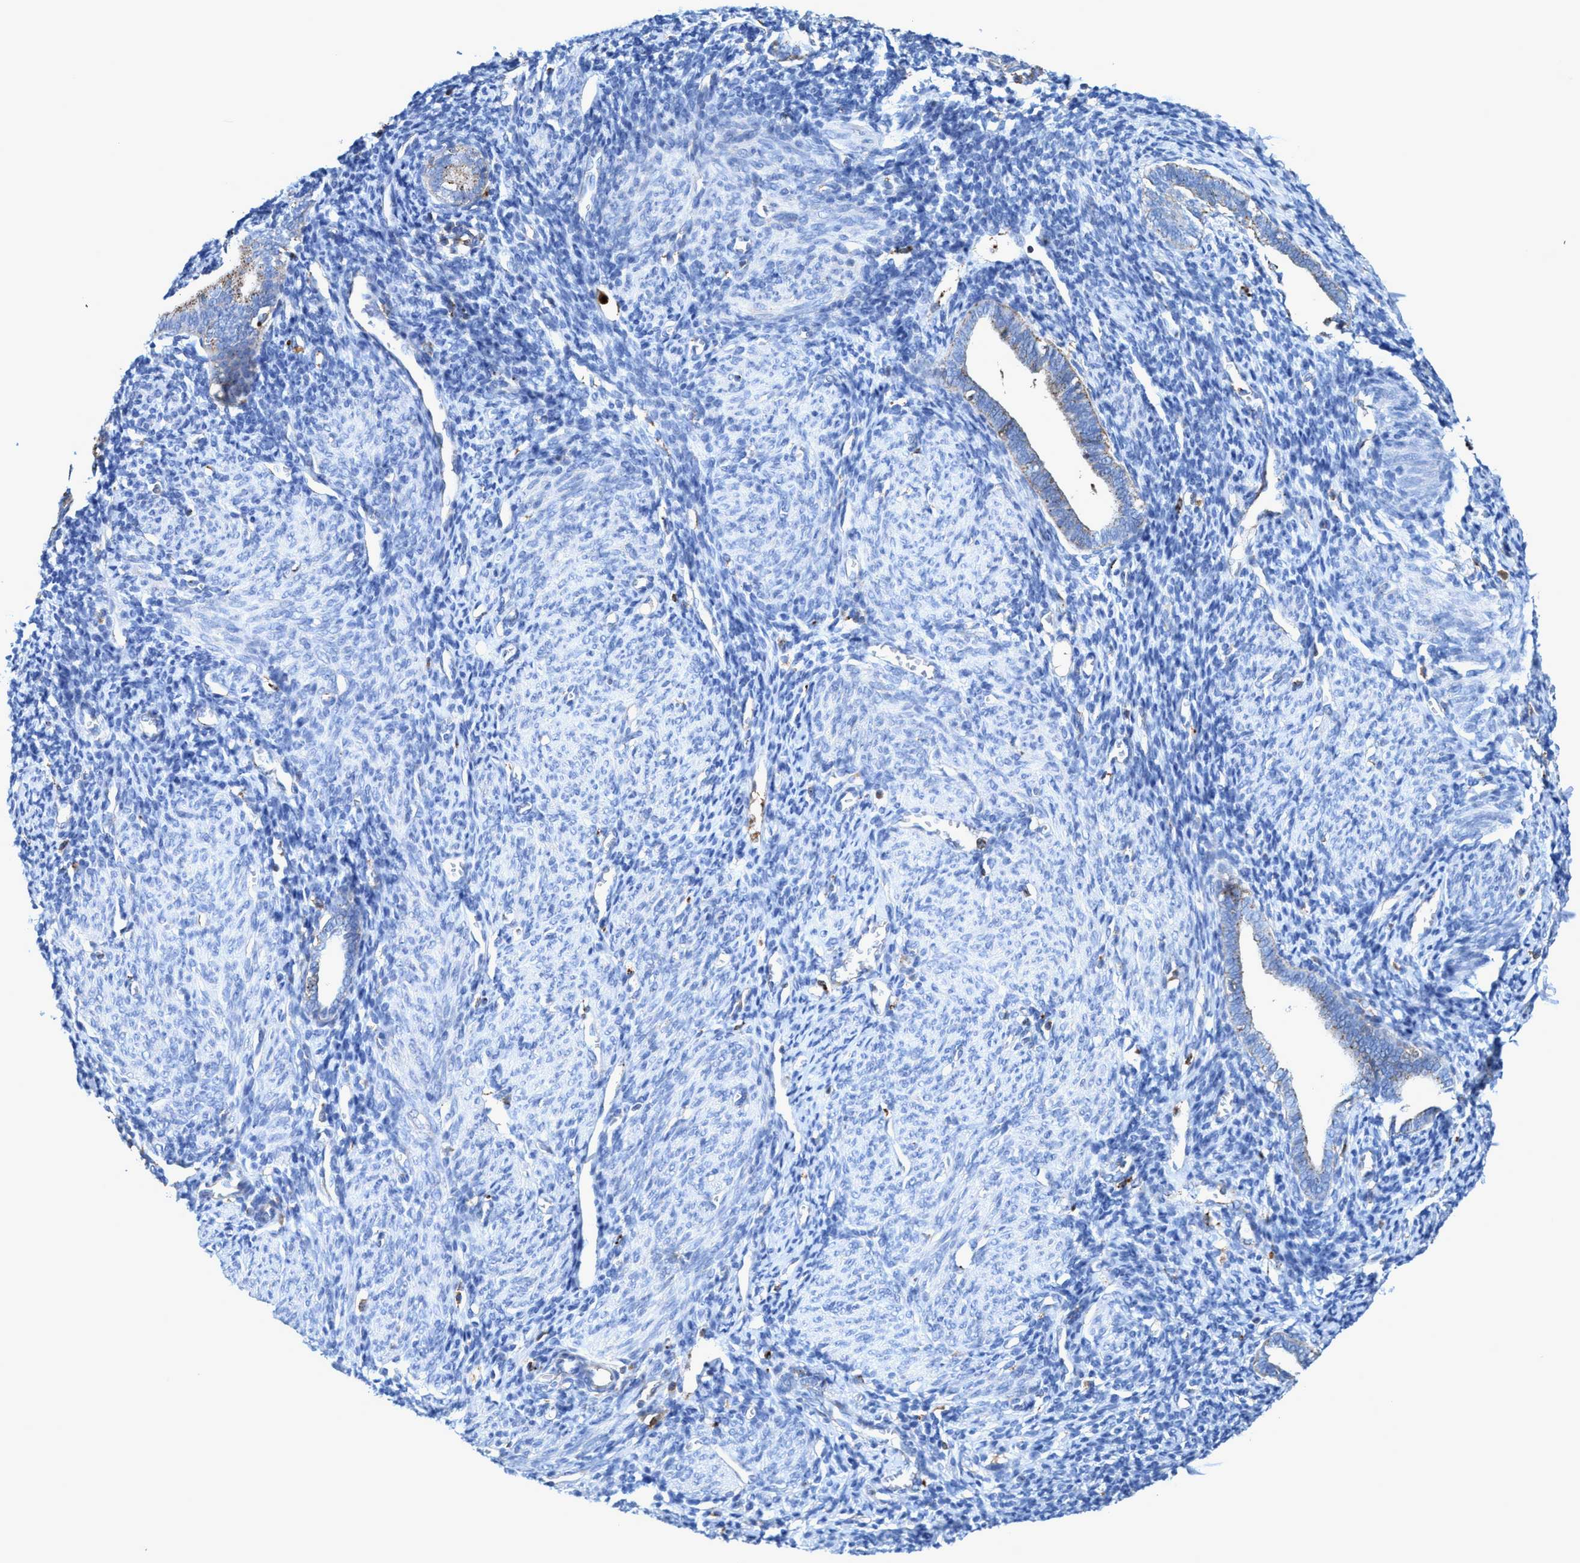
{"staining": {"intensity": "moderate", "quantity": "<25%", "location": "cytoplasmic/membranous"}, "tissue": "endometrium", "cell_type": "Cells in endometrial stroma", "image_type": "normal", "snomed": [{"axis": "morphology", "description": "Normal tissue, NOS"}, {"axis": "morphology", "description": "Adenocarcinoma, NOS"}, {"axis": "topography", "description": "Endometrium"}], "caption": "Cells in endometrial stroma show low levels of moderate cytoplasmic/membranous expression in approximately <25% of cells in normal endometrium.", "gene": "TRIM65", "patient": {"sex": "female", "age": 57}}